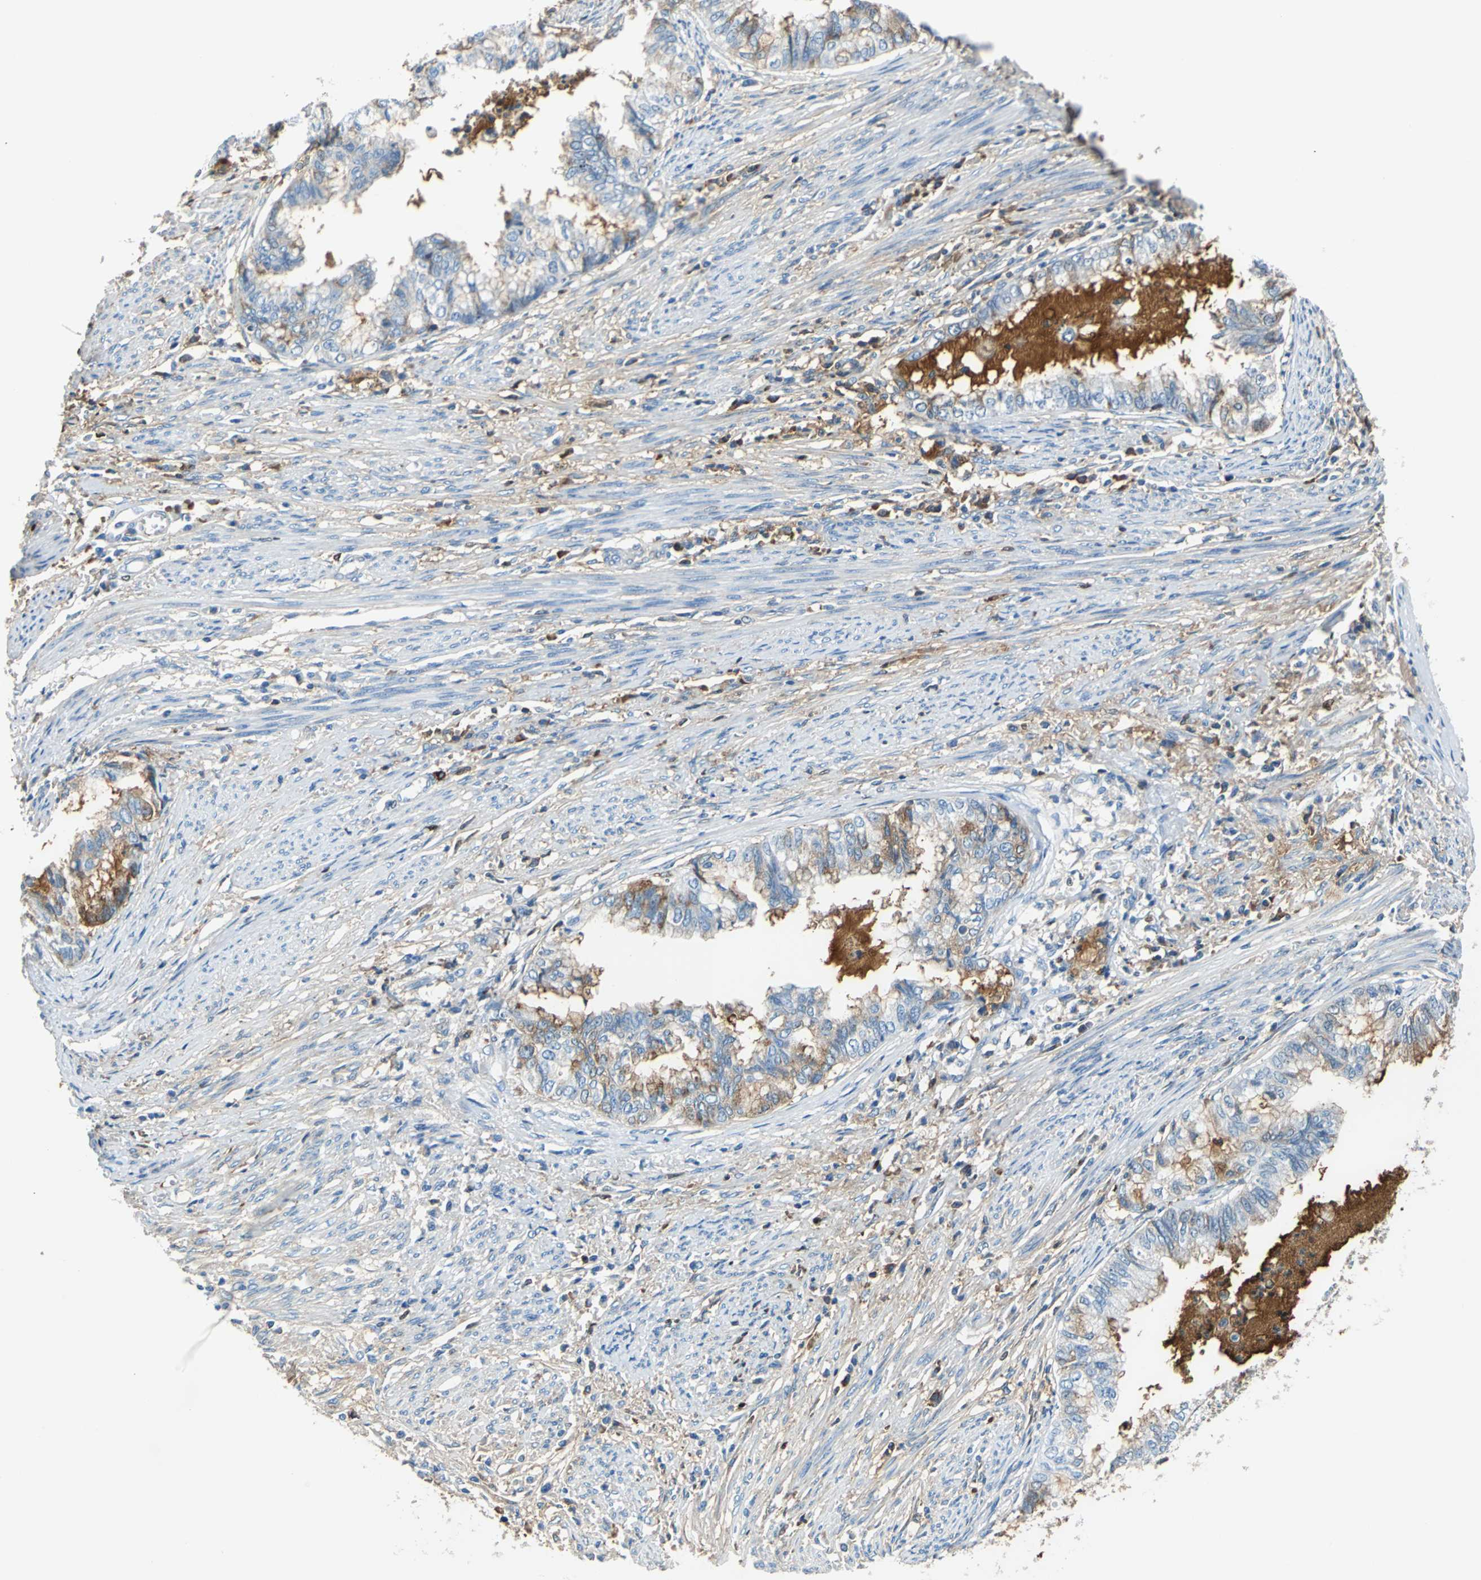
{"staining": {"intensity": "moderate", "quantity": "25%-75%", "location": "cytoplasmic/membranous"}, "tissue": "endometrial cancer", "cell_type": "Tumor cells", "image_type": "cancer", "snomed": [{"axis": "morphology", "description": "Adenocarcinoma, NOS"}, {"axis": "topography", "description": "Endometrium"}], "caption": "Immunohistochemical staining of human adenocarcinoma (endometrial) displays medium levels of moderate cytoplasmic/membranous staining in approximately 25%-75% of tumor cells.", "gene": "ALB", "patient": {"sex": "female", "age": 79}}